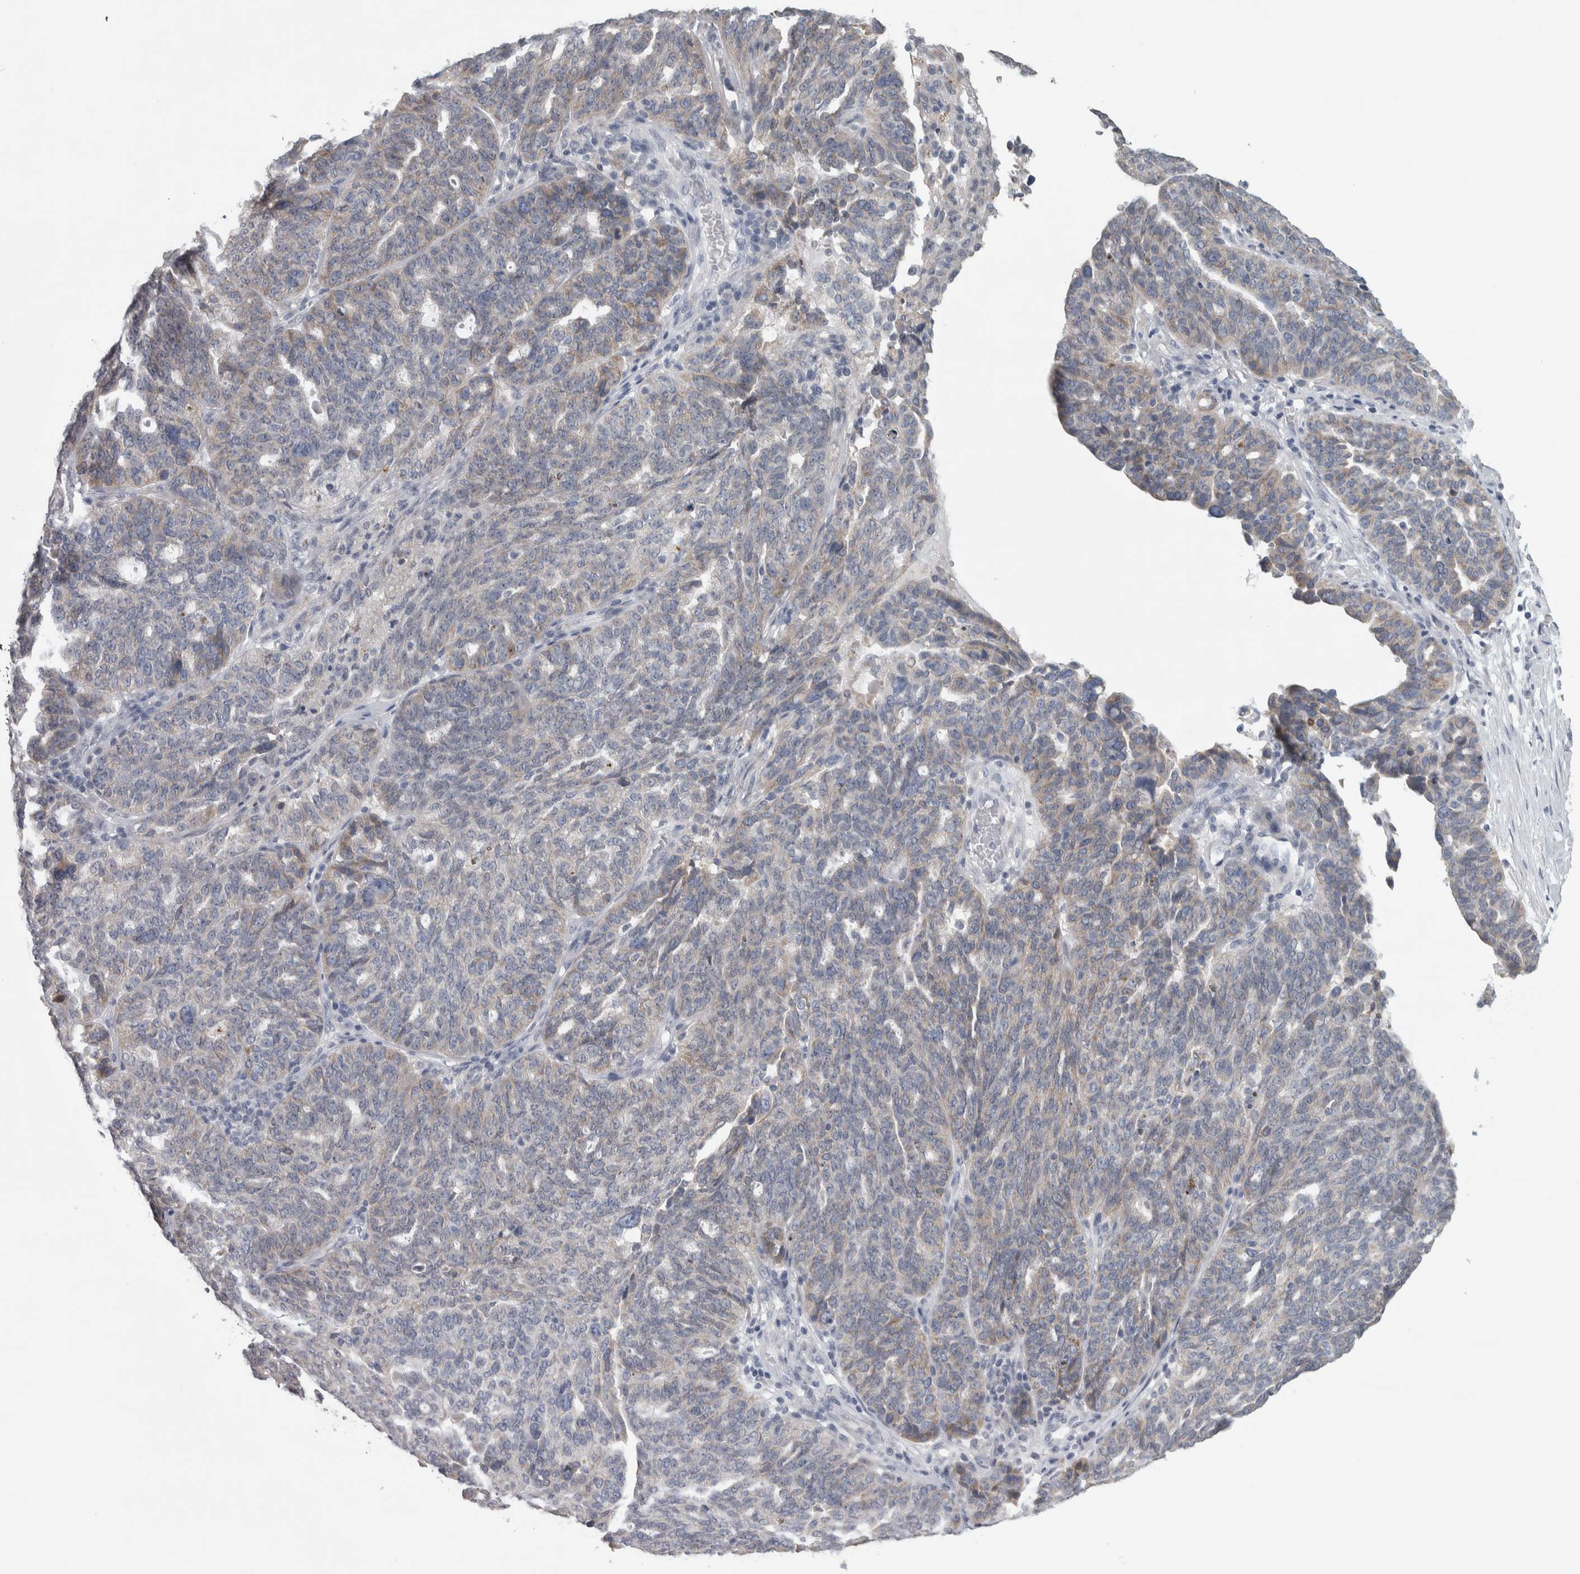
{"staining": {"intensity": "weak", "quantity": "<25%", "location": "cytoplasmic/membranous"}, "tissue": "ovarian cancer", "cell_type": "Tumor cells", "image_type": "cancer", "snomed": [{"axis": "morphology", "description": "Cystadenocarcinoma, serous, NOS"}, {"axis": "topography", "description": "Ovary"}], "caption": "There is no significant staining in tumor cells of ovarian cancer.", "gene": "SIGMAR1", "patient": {"sex": "female", "age": 59}}